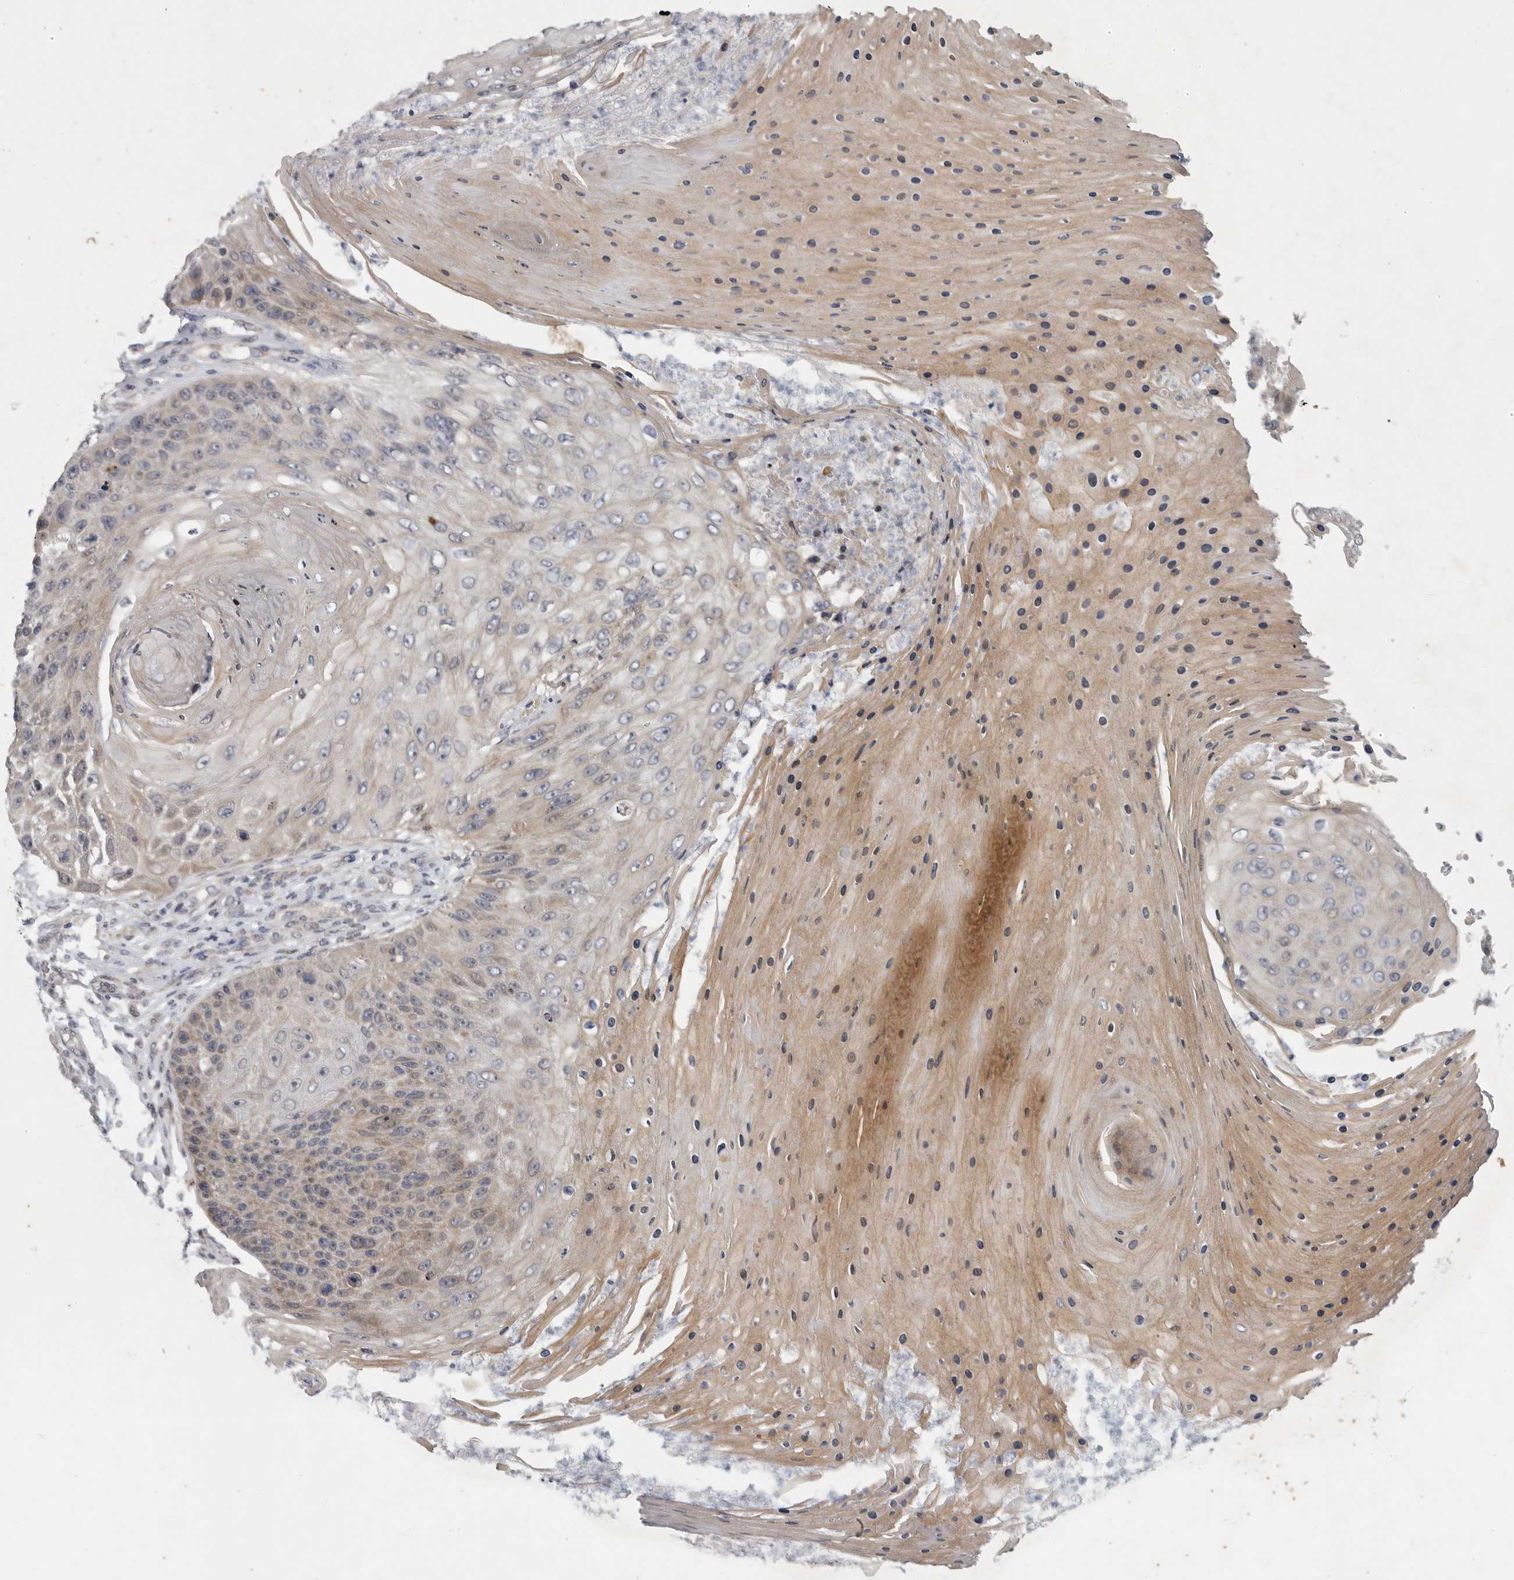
{"staining": {"intensity": "weak", "quantity": "25%-75%", "location": "cytoplasmic/membranous"}, "tissue": "skin cancer", "cell_type": "Tumor cells", "image_type": "cancer", "snomed": [{"axis": "morphology", "description": "Squamous cell carcinoma, NOS"}, {"axis": "topography", "description": "Skin"}], "caption": "Protein analysis of skin squamous cell carcinoma tissue reveals weak cytoplasmic/membranous positivity in approximately 25%-75% of tumor cells.", "gene": "FBXO43", "patient": {"sex": "female", "age": 88}}